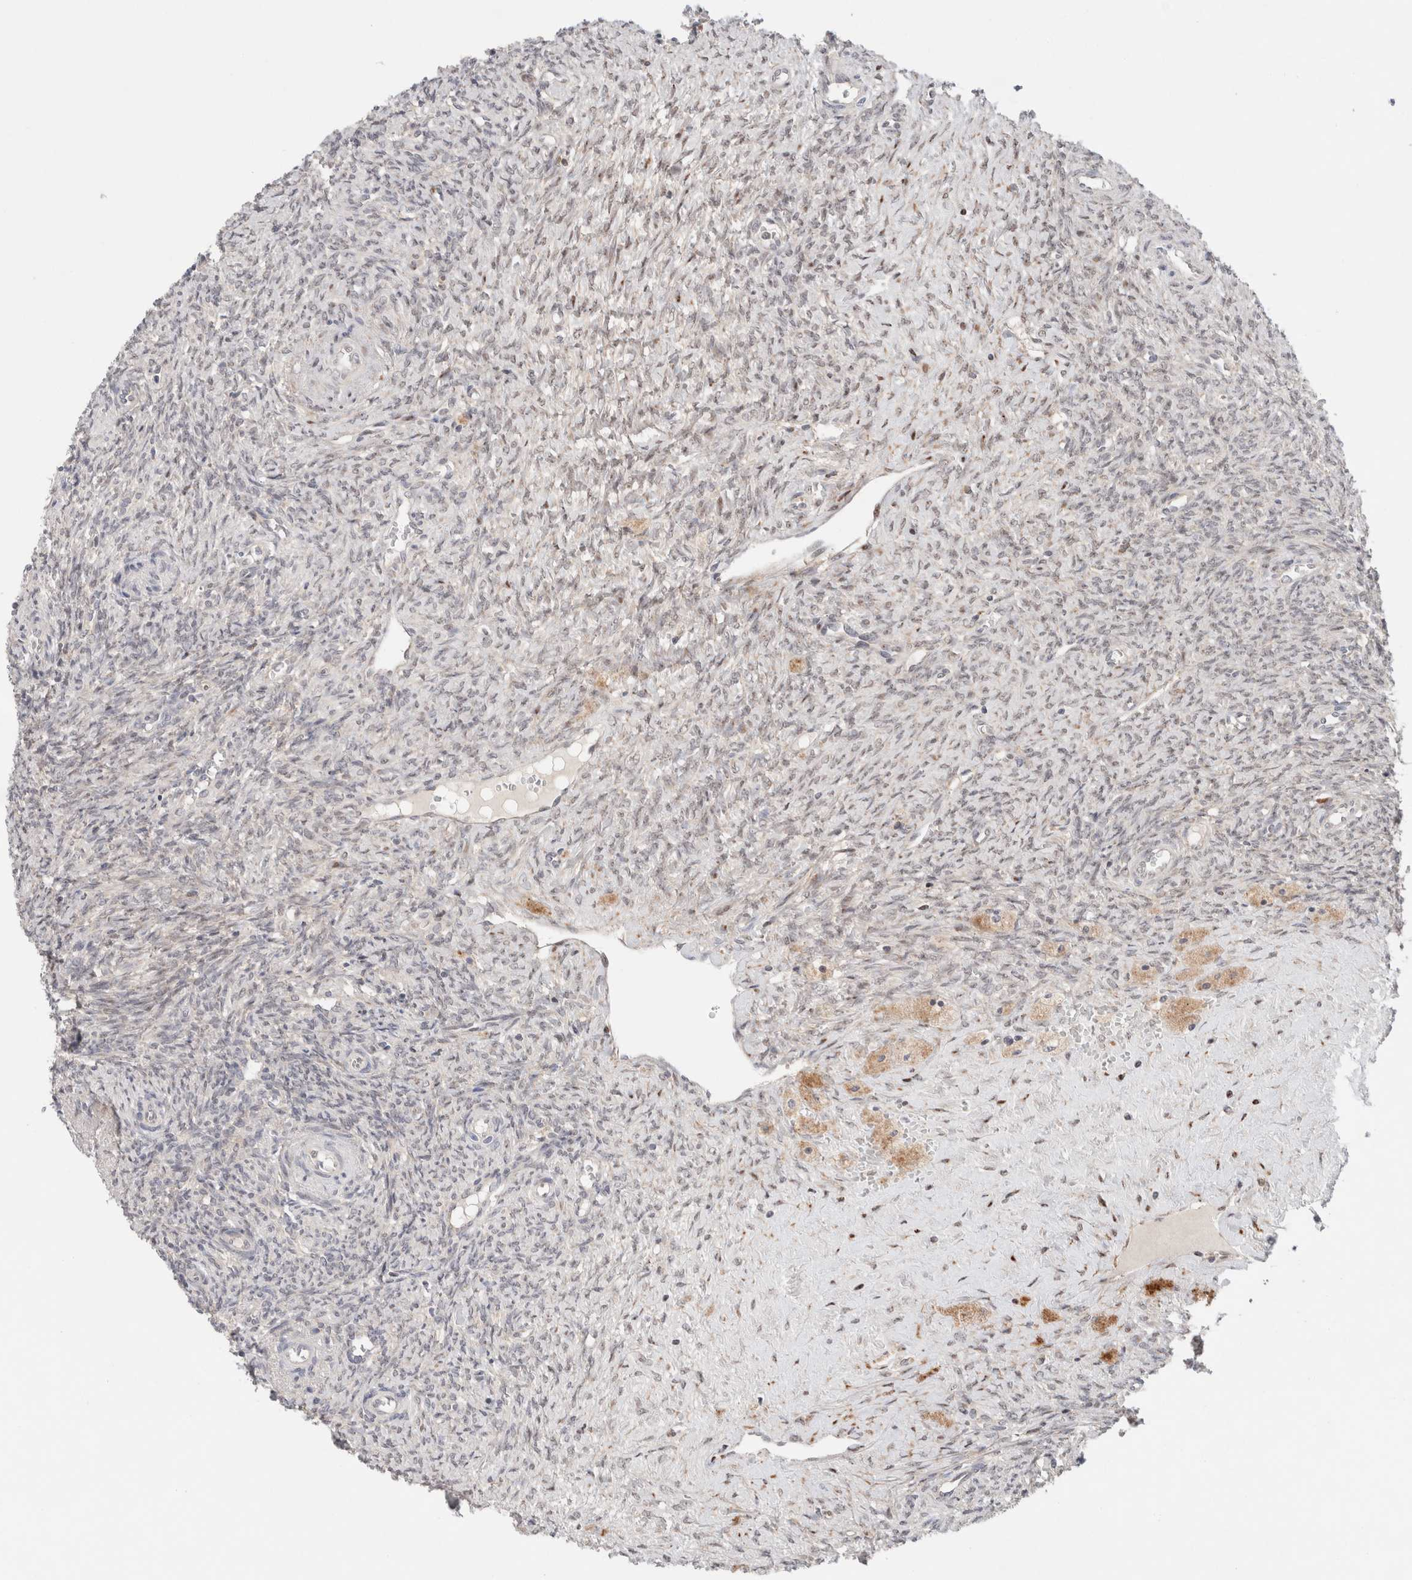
{"staining": {"intensity": "moderate", "quantity": ">75%", "location": "cytoplasmic/membranous"}, "tissue": "ovary", "cell_type": "Follicle cells", "image_type": "normal", "snomed": [{"axis": "morphology", "description": "Normal tissue, NOS"}, {"axis": "topography", "description": "Ovary"}], "caption": "Benign ovary displays moderate cytoplasmic/membranous staining in about >75% of follicle cells (DAB (3,3'-diaminobenzidine) = brown stain, brightfield microscopy at high magnification)..", "gene": "ERI3", "patient": {"sex": "female", "age": 41}}